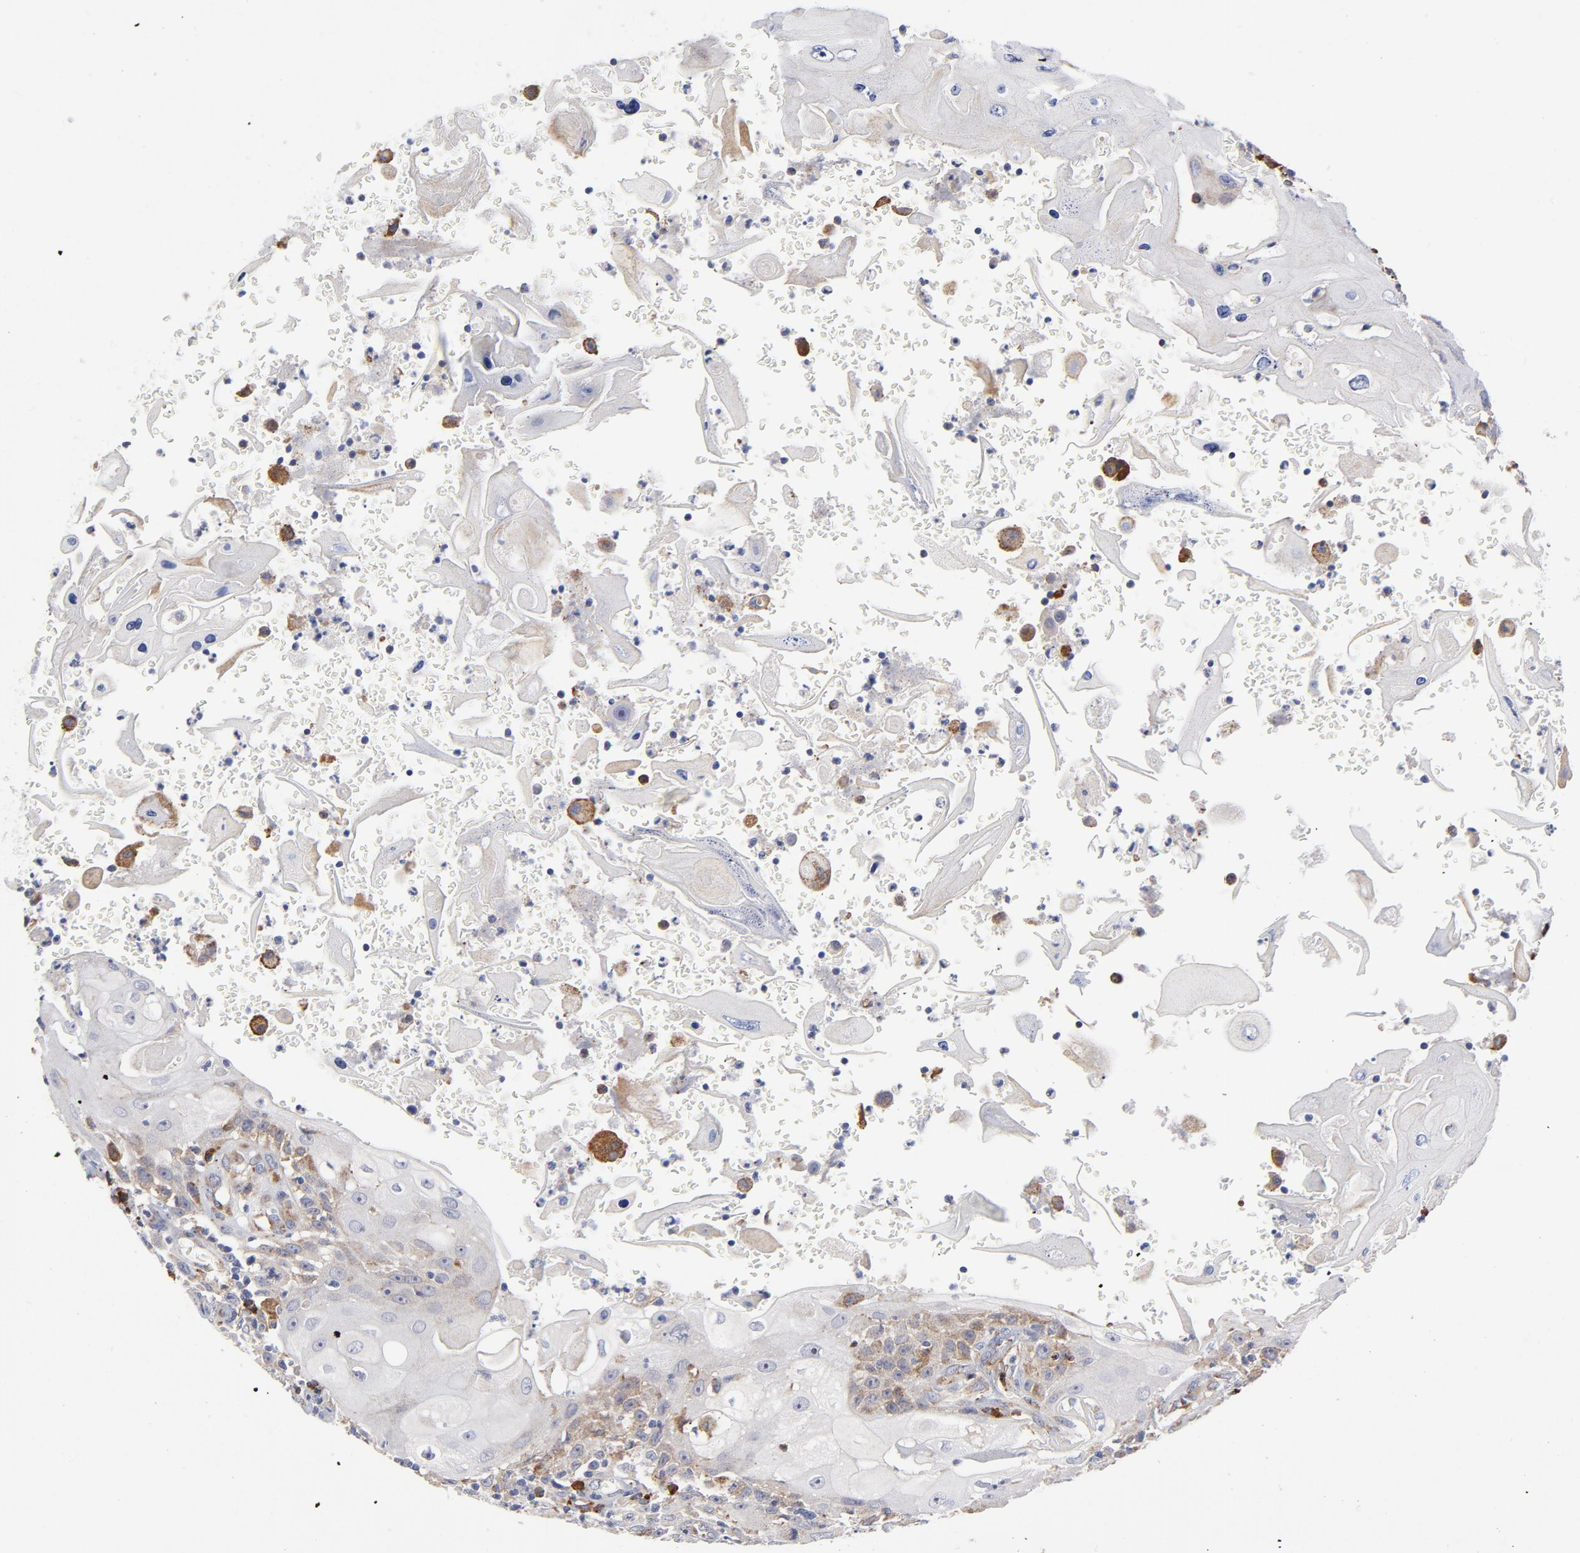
{"staining": {"intensity": "negative", "quantity": "none", "location": "none"}, "tissue": "head and neck cancer", "cell_type": "Tumor cells", "image_type": "cancer", "snomed": [{"axis": "morphology", "description": "Squamous cell carcinoma, NOS"}, {"axis": "topography", "description": "Oral tissue"}, {"axis": "topography", "description": "Head-Neck"}], "caption": "IHC of squamous cell carcinoma (head and neck) demonstrates no expression in tumor cells.", "gene": "RAPGEF3", "patient": {"sex": "female", "age": 76}}